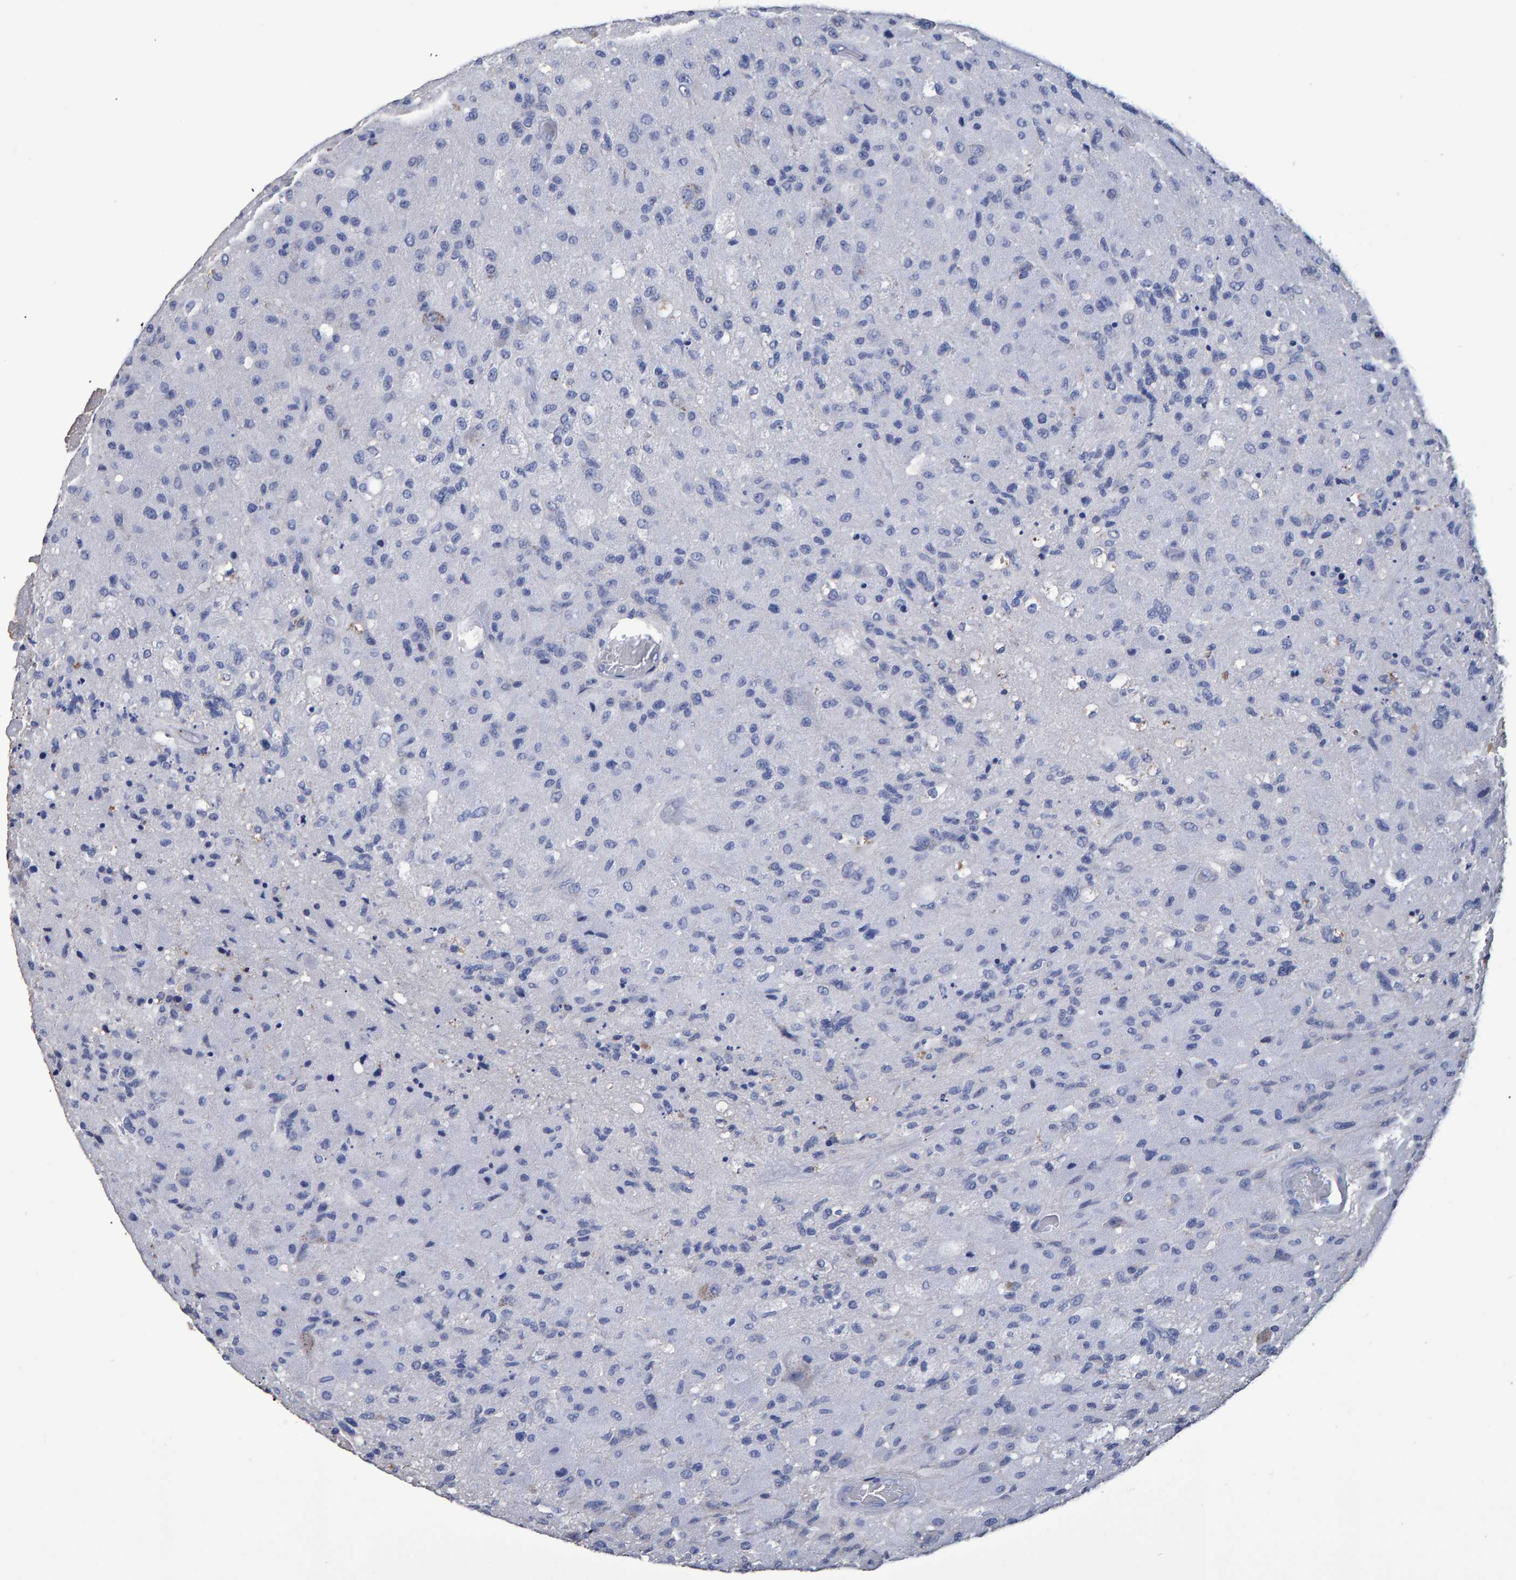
{"staining": {"intensity": "negative", "quantity": "none", "location": "none"}, "tissue": "glioma", "cell_type": "Tumor cells", "image_type": "cancer", "snomed": [{"axis": "morphology", "description": "Normal tissue, NOS"}, {"axis": "morphology", "description": "Glioma, malignant, High grade"}, {"axis": "topography", "description": "Cerebral cortex"}], "caption": "A high-resolution micrograph shows IHC staining of malignant glioma (high-grade), which exhibits no significant staining in tumor cells.", "gene": "HEMGN", "patient": {"sex": "male", "age": 77}}